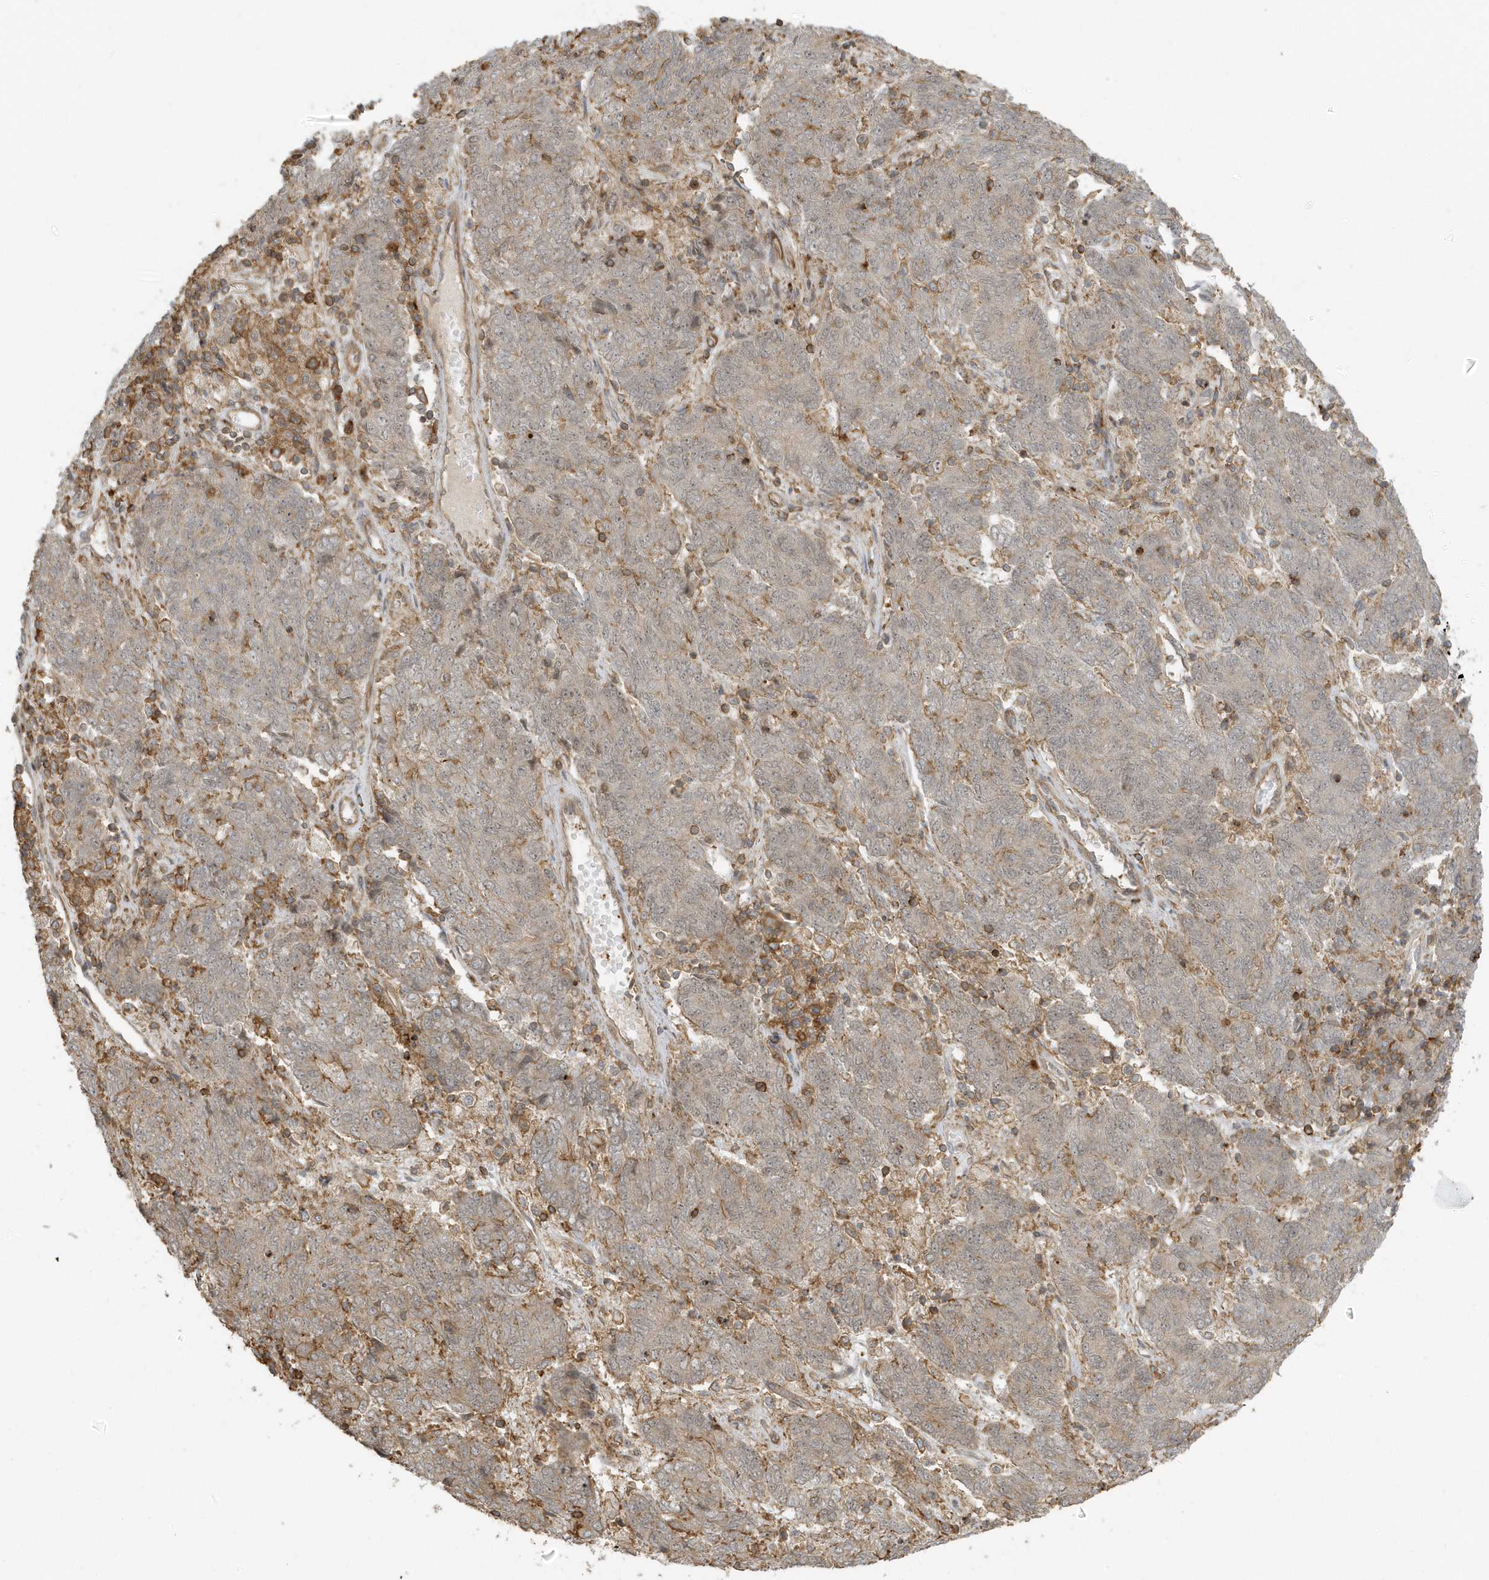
{"staining": {"intensity": "weak", "quantity": "<25%", "location": "cytoplasmic/membranous"}, "tissue": "endometrial cancer", "cell_type": "Tumor cells", "image_type": "cancer", "snomed": [{"axis": "morphology", "description": "Adenocarcinoma, NOS"}, {"axis": "topography", "description": "Endometrium"}], "caption": "A high-resolution image shows immunohistochemistry staining of endometrial adenocarcinoma, which shows no significant expression in tumor cells.", "gene": "ZBTB8A", "patient": {"sex": "female", "age": 80}}